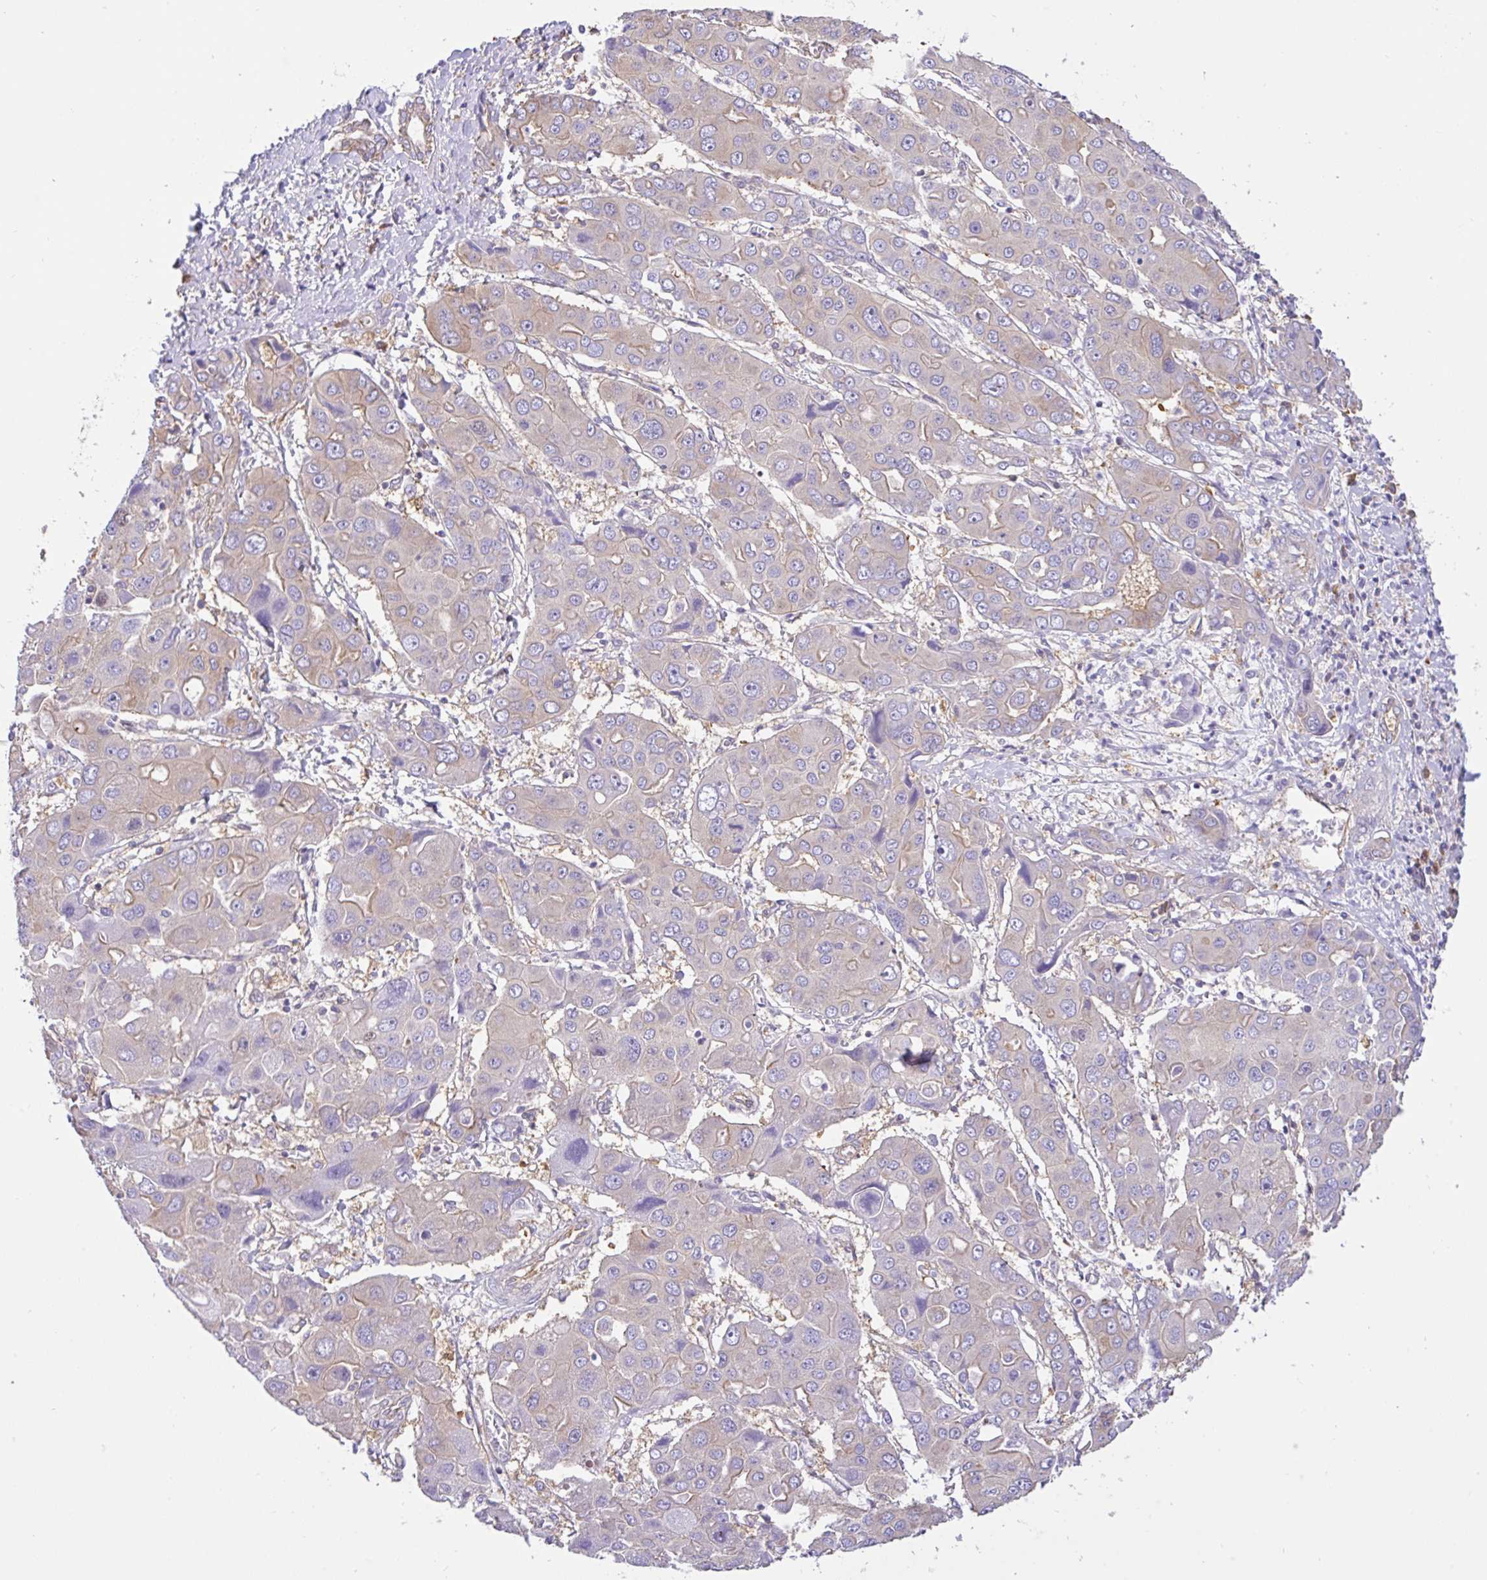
{"staining": {"intensity": "weak", "quantity": "<25%", "location": "cytoplasmic/membranous"}, "tissue": "liver cancer", "cell_type": "Tumor cells", "image_type": "cancer", "snomed": [{"axis": "morphology", "description": "Cholangiocarcinoma"}, {"axis": "topography", "description": "Liver"}], "caption": "Immunohistochemistry (IHC) micrograph of neoplastic tissue: human liver cholangiocarcinoma stained with DAB (3,3'-diaminobenzidine) shows no significant protein staining in tumor cells.", "gene": "GFPT2", "patient": {"sex": "male", "age": 67}}